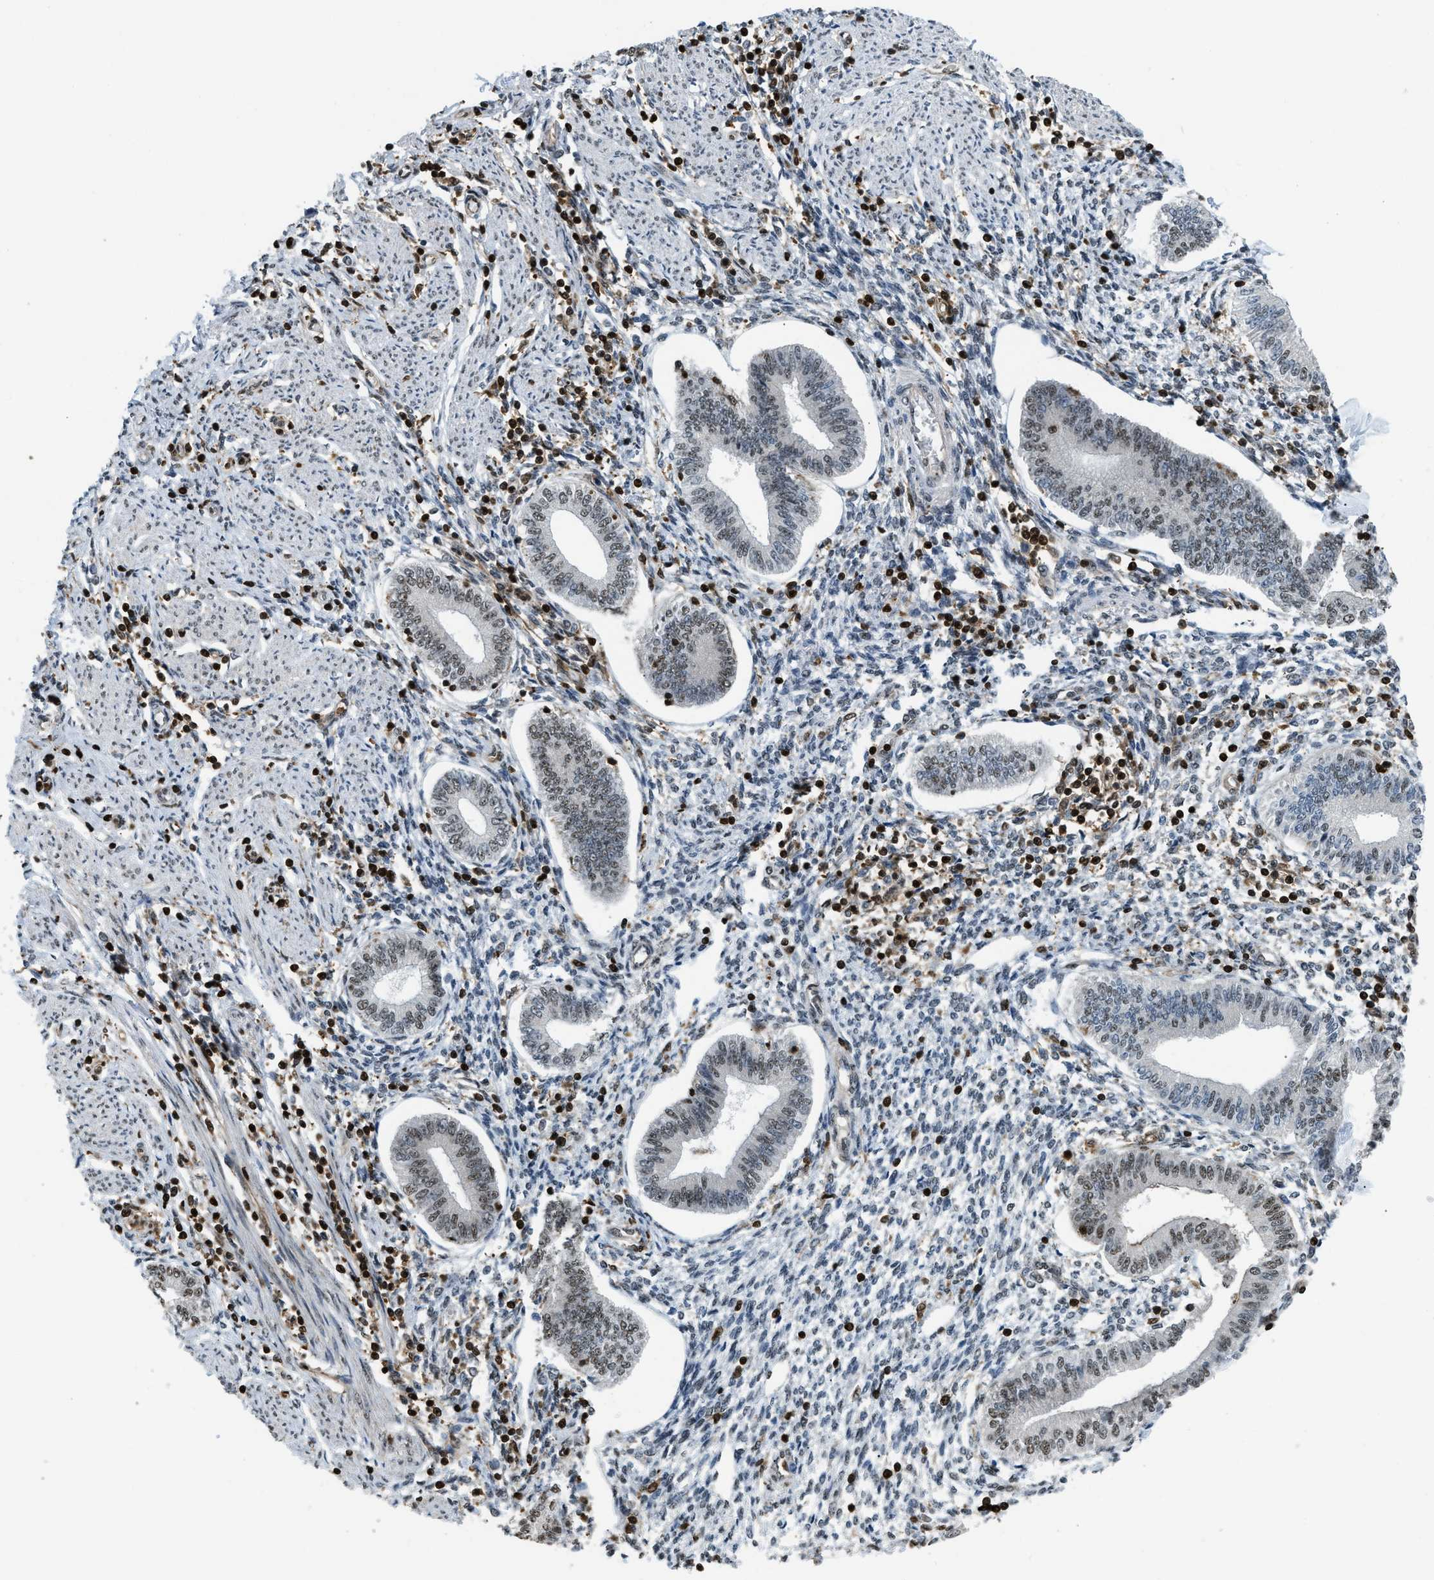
{"staining": {"intensity": "moderate", "quantity": "25%-75%", "location": "nuclear"}, "tissue": "endometrium", "cell_type": "Cells in endometrial stroma", "image_type": "normal", "snomed": [{"axis": "morphology", "description": "Normal tissue, NOS"}, {"axis": "topography", "description": "Endometrium"}], "caption": "Immunohistochemical staining of unremarkable human endometrium demonstrates medium levels of moderate nuclear positivity in approximately 25%-75% of cells in endometrial stroma. (DAB IHC with brightfield microscopy, high magnification).", "gene": "E2F1", "patient": {"sex": "female", "age": 50}}